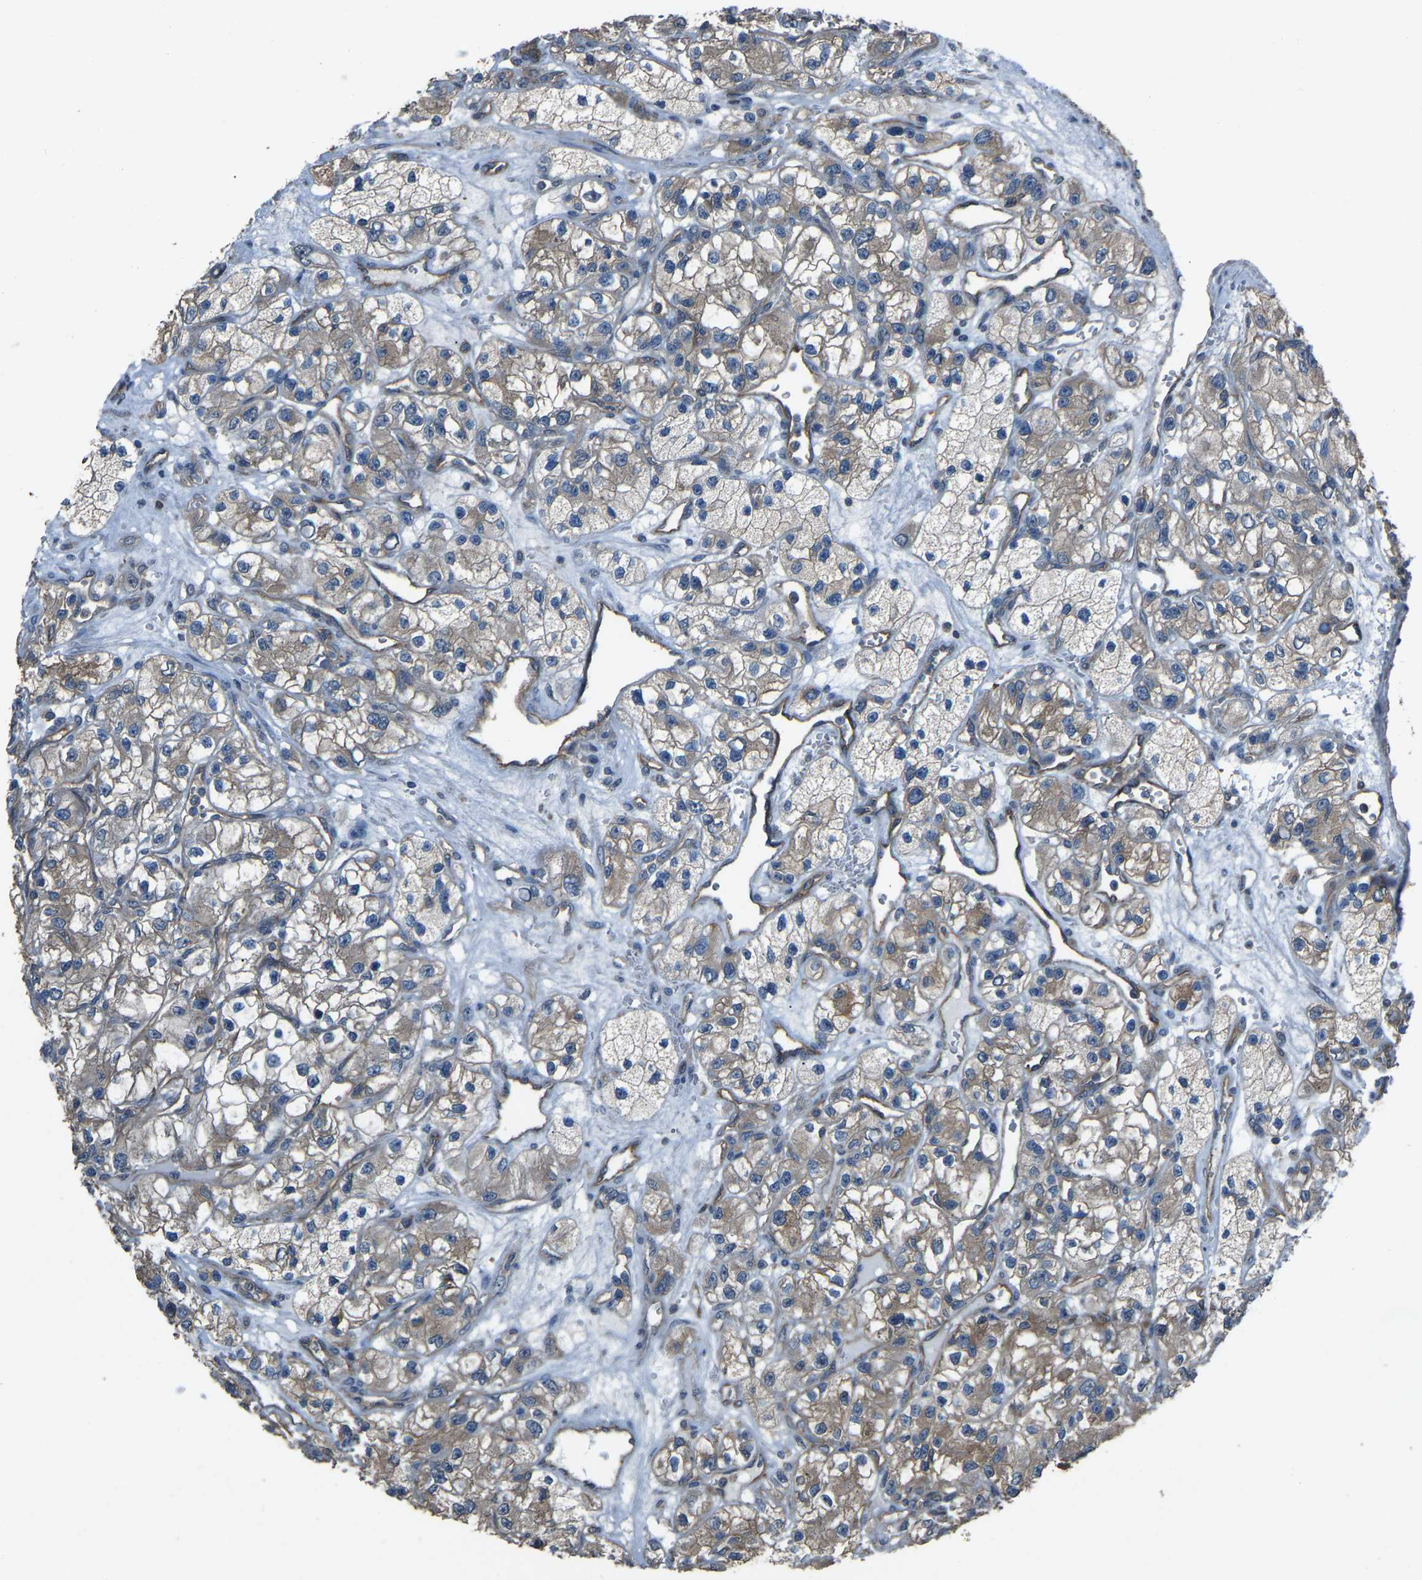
{"staining": {"intensity": "weak", "quantity": ">75%", "location": "cytoplasmic/membranous"}, "tissue": "renal cancer", "cell_type": "Tumor cells", "image_type": "cancer", "snomed": [{"axis": "morphology", "description": "Adenocarcinoma, NOS"}, {"axis": "topography", "description": "Kidney"}], "caption": "Renal cancer stained with a protein marker reveals weak staining in tumor cells.", "gene": "SLC4A2", "patient": {"sex": "female", "age": 57}}